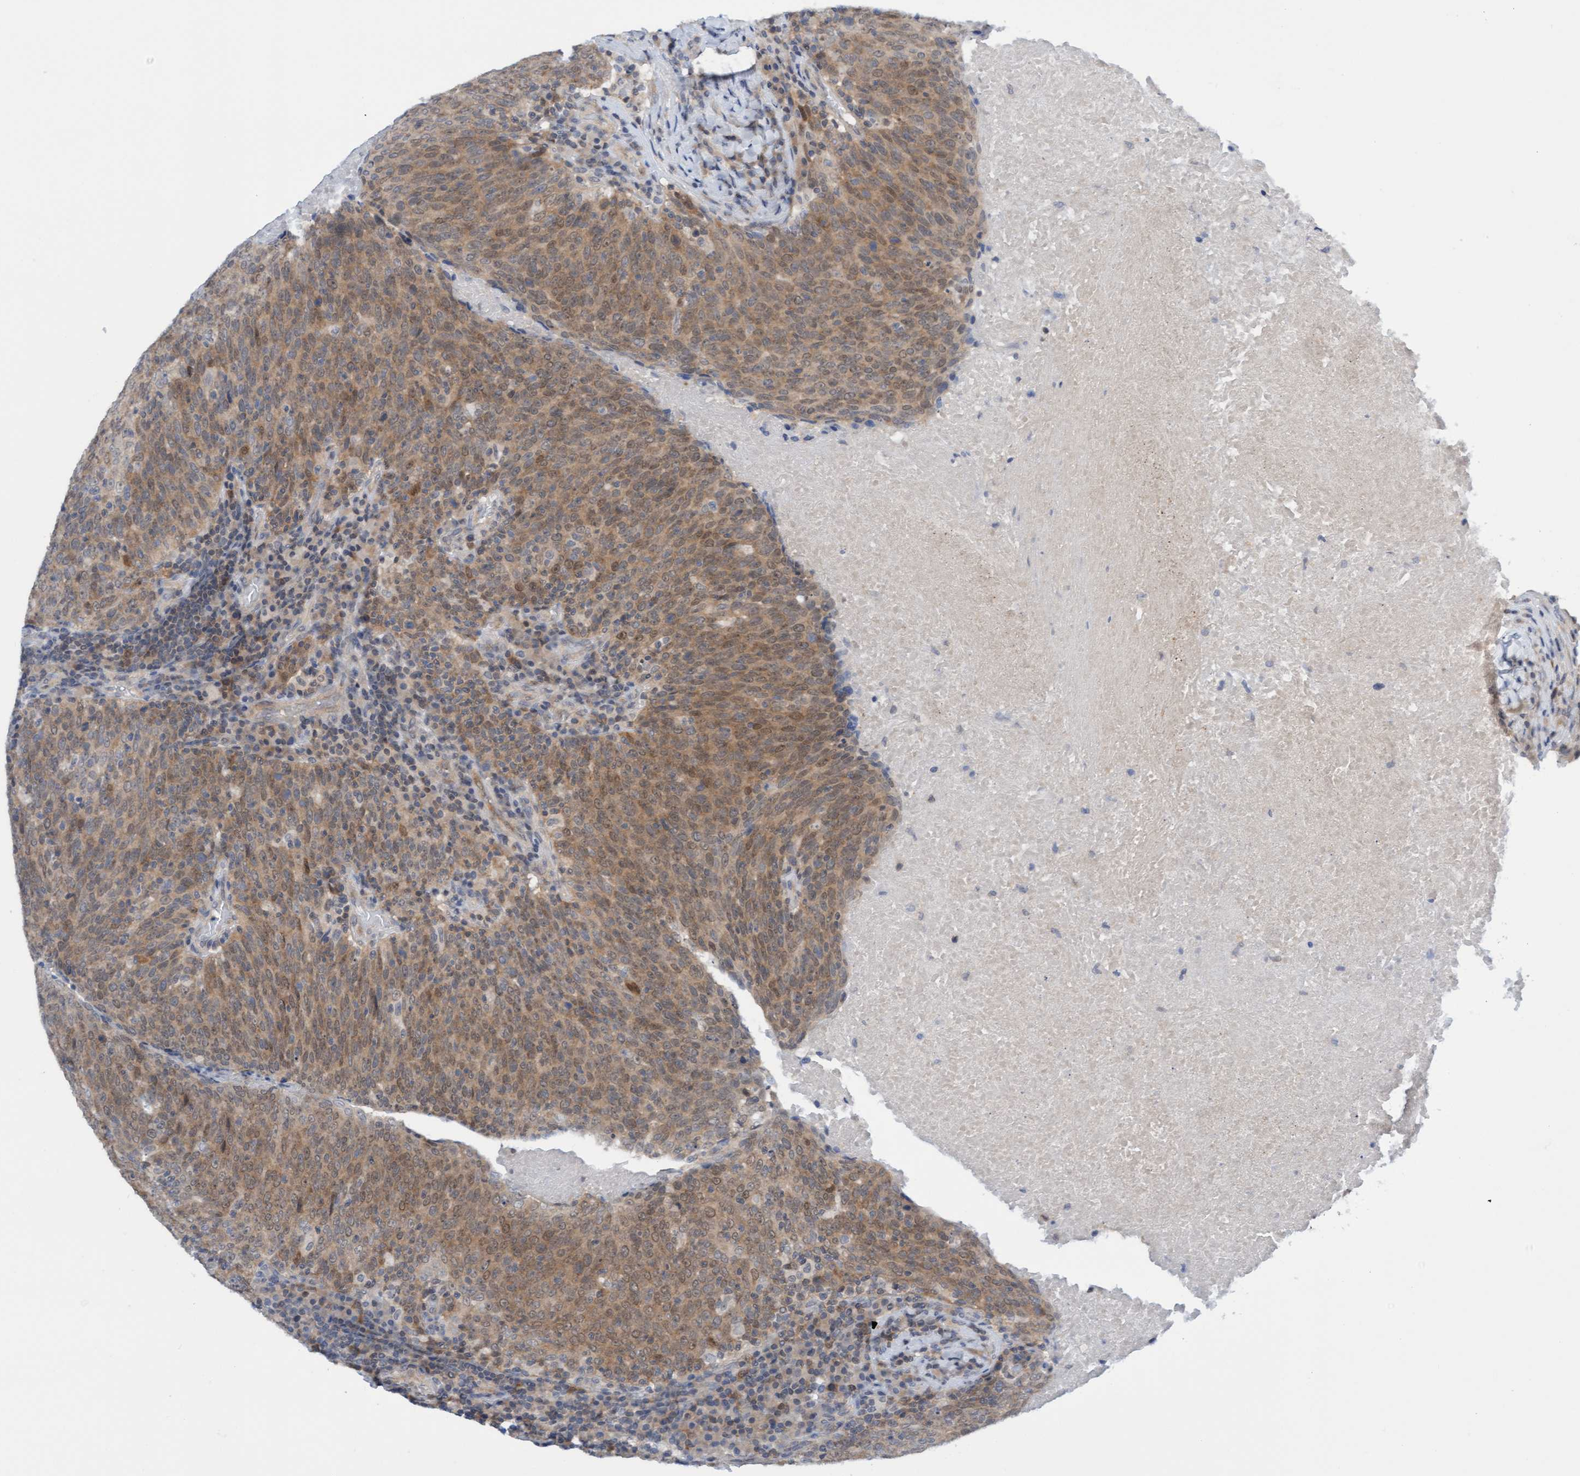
{"staining": {"intensity": "moderate", "quantity": ">75%", "location": "cytoplasmic/membranous"}, "tissue": "head and neck cancer", "cell_type": "Tumor cells", "image_type": "cancer", "snomed": [{"axis": "morphology", "description": "Squamous cell carcinoma, NOS"}, {"axis": "morphology", "description": "Squamous cell carcinoma, metastatic, NOS"}, {"axis": "topography", "description": "Lymph node"}, {"axis": "topography", "description": "Head-Neck"}], "caption": "Head and neck cancer stained with IHC shows moderate cytoplasmic/membranous staining in approximately >75% of tumor cells.", "gene": "AMZ2", "patient": {"sex": "male", "age": 62}}